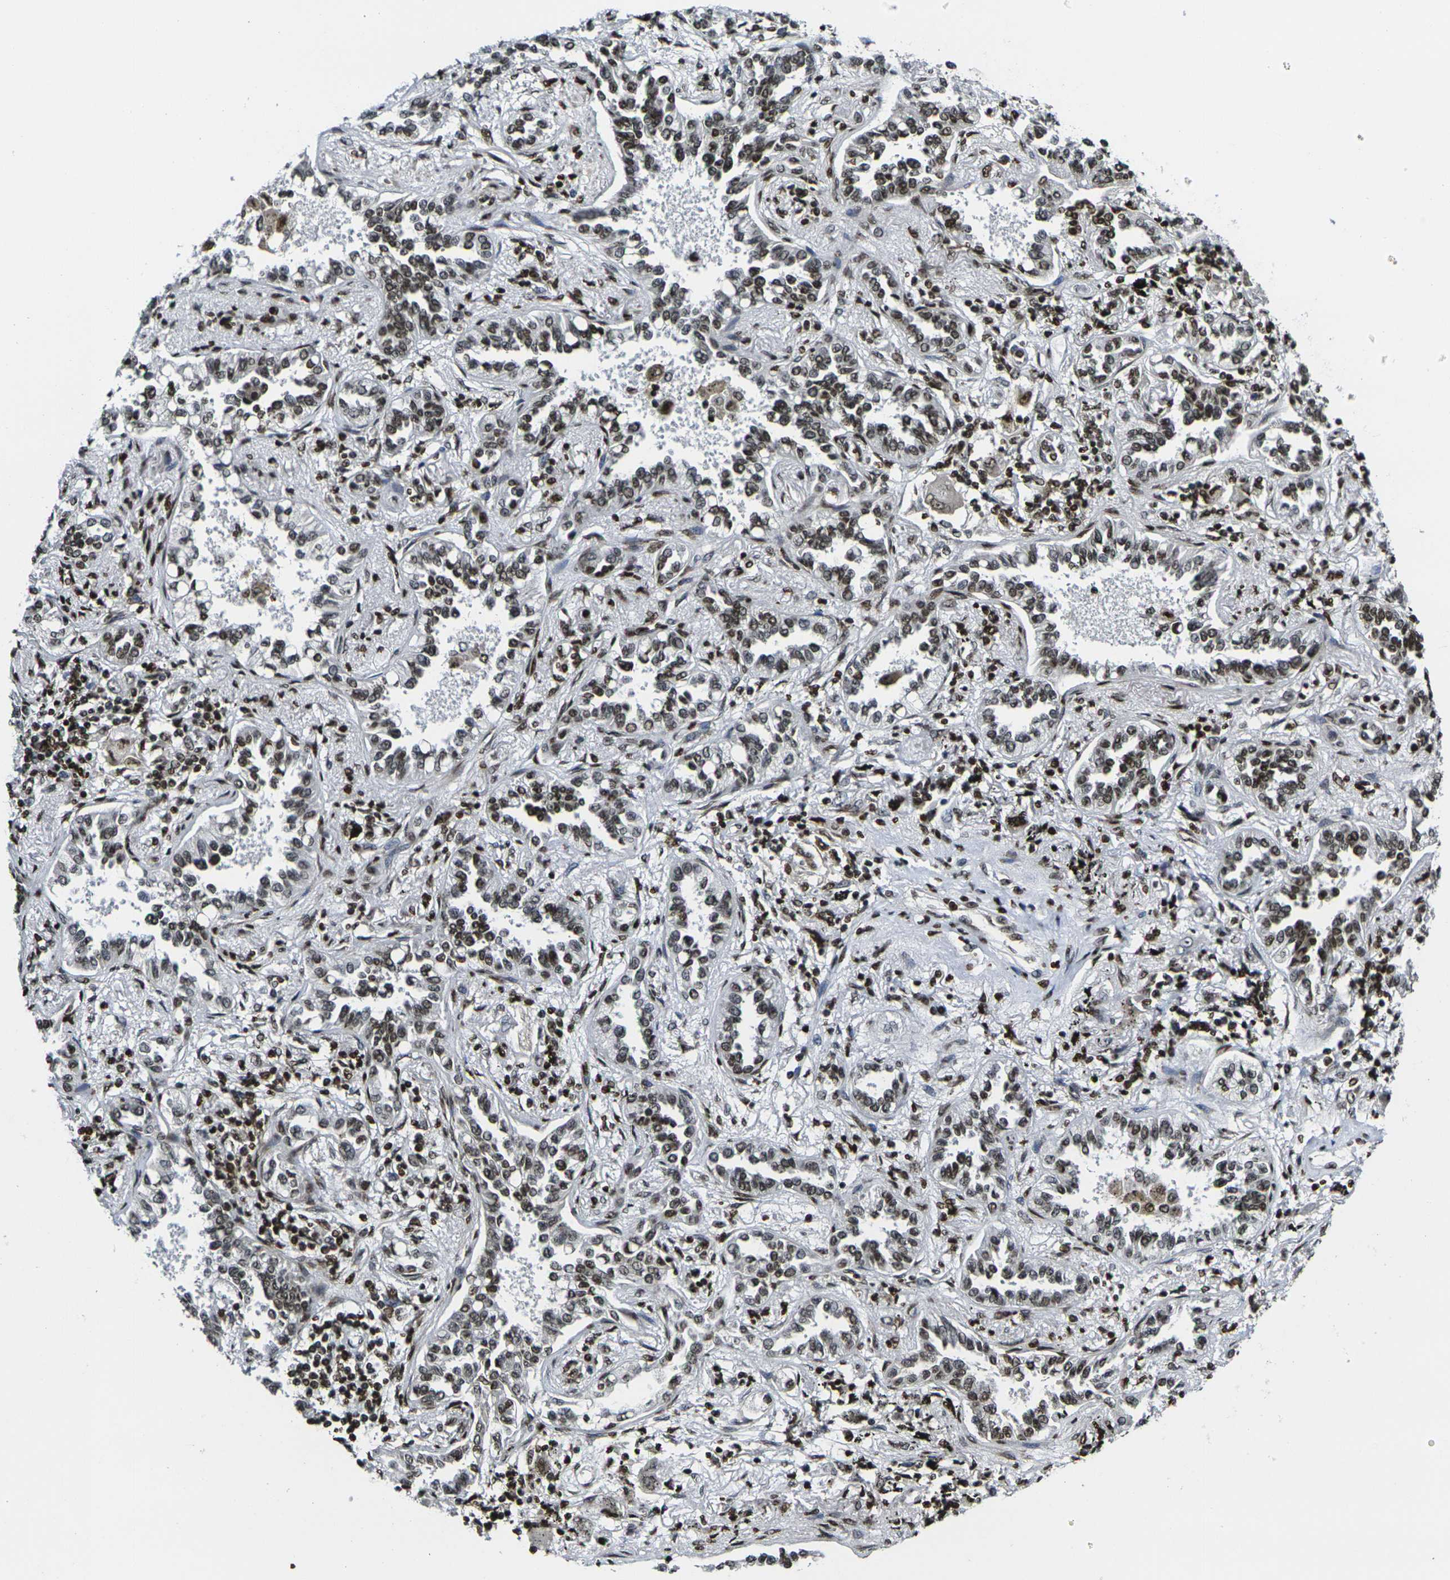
{"staining": {"intensity": "moderate", "quantity": ">75%", "location": "nuclear"}, "tissue": "lung cancer", "cell_type": "Tumor cells", "image_type": "cancer", "snomed": [{"axis": "morphology", "description": "Normal tissue, NOS"}, {"axis": "morphology", "description": "Adenocarcinoma, NOS"}, {"axis": "topography", "description": "Lung"}], "caption": "This micrograph demonstrates immunohistochemistry staining of lung cancer, with medium moderate nuclear expression in about >75% of tumor cells.", "gene": "H1-10", "patient": {"sex": "male", "age": 59}}